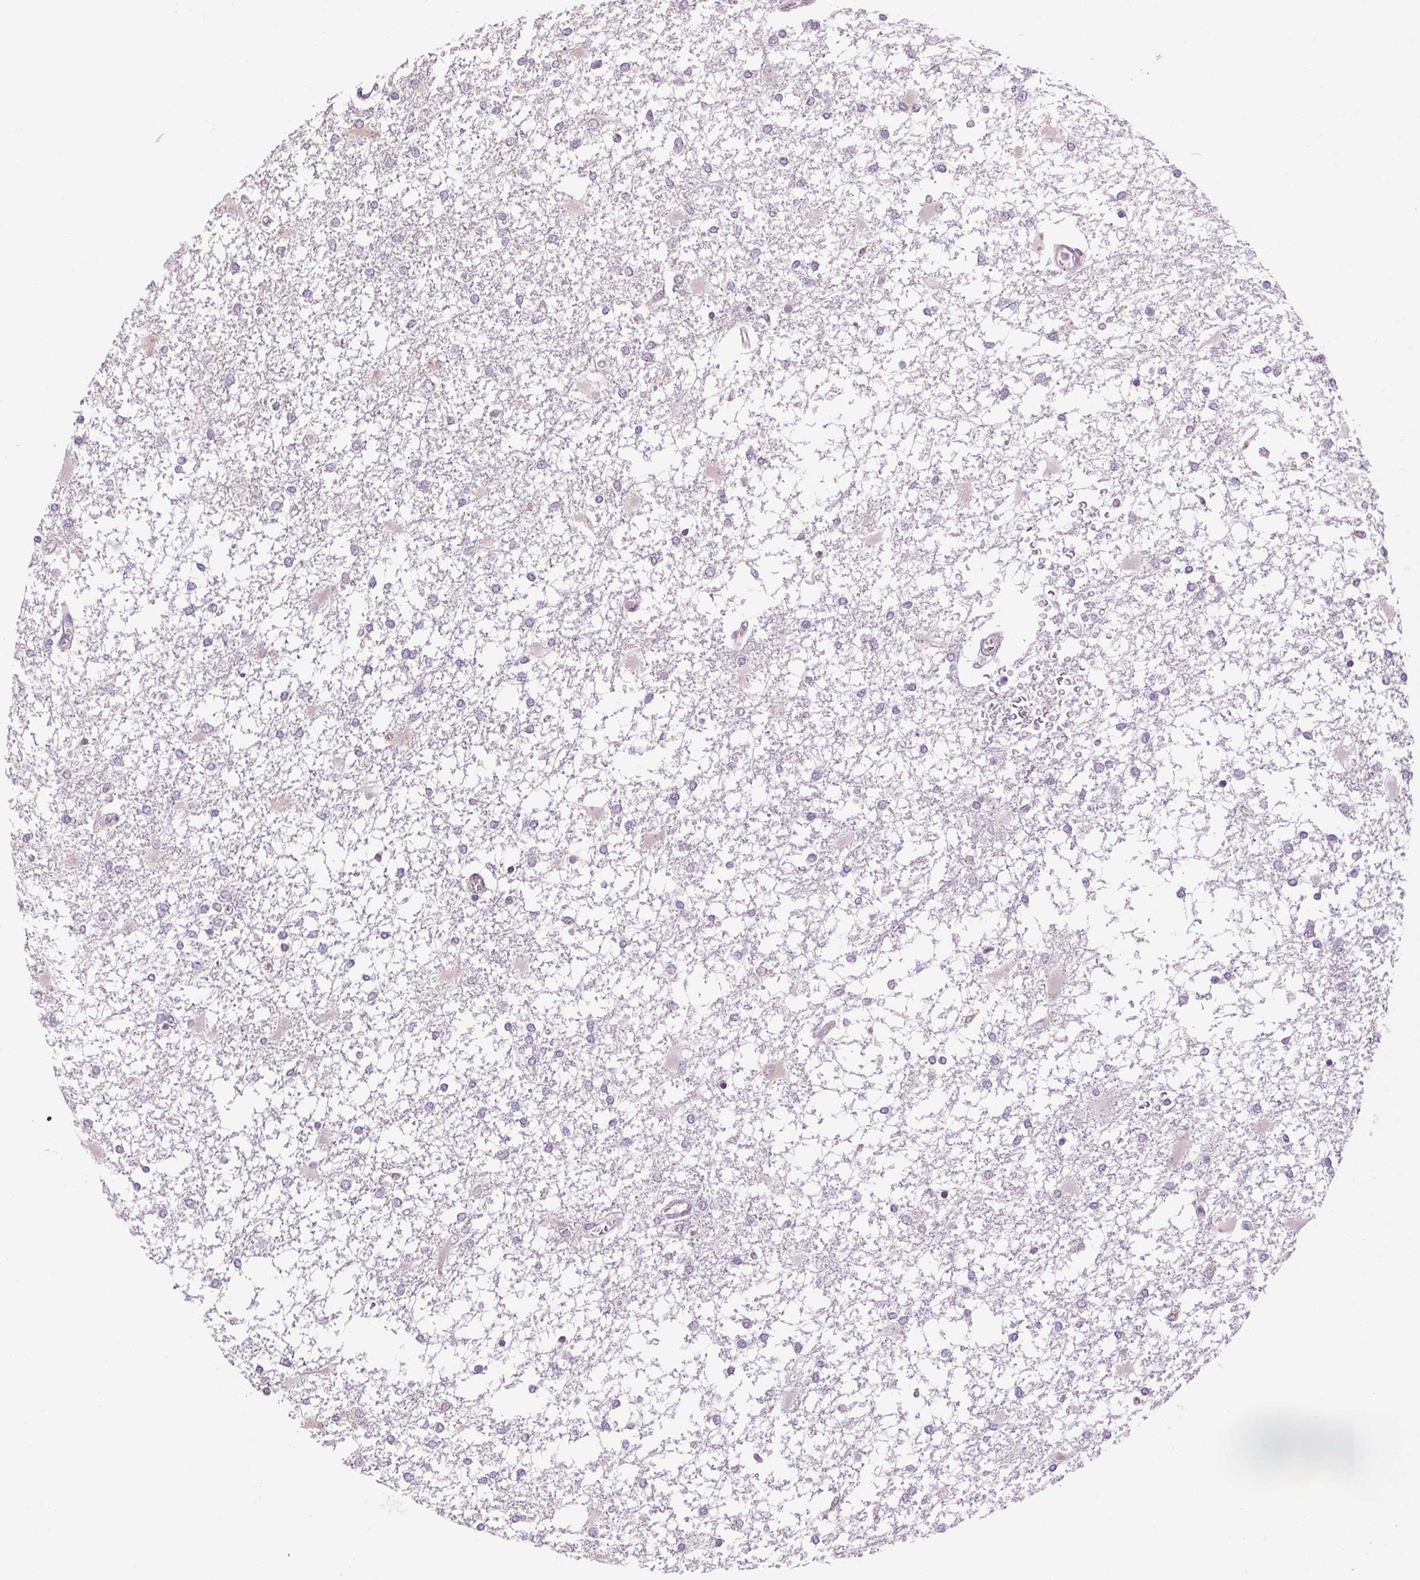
{"staining": {"intensity": "negative", "quantity": "none", "location": "none"}, "tissue": "glioma", "cell_type": "Tumor cells", "image_type": "cancer", "snomed": [{"axis": "morphology", "description": "Glioma, malignant, High grade"}, {"axis": "topography", "description": "Cerebral cortex"}], "caption": "High magnification brightfield microscopy of glioma stained with DAB (brown) and counterstained with hematoxylin (blue): tumor cells show no significant expression. The staining is performed using DAB (3,3'-diaminobenzidine) brown chromogen with nuclei counter-stained in using hematoxylin.", "gene": "SOWAHC", "patient": {"sex": "male", "age": 79}}